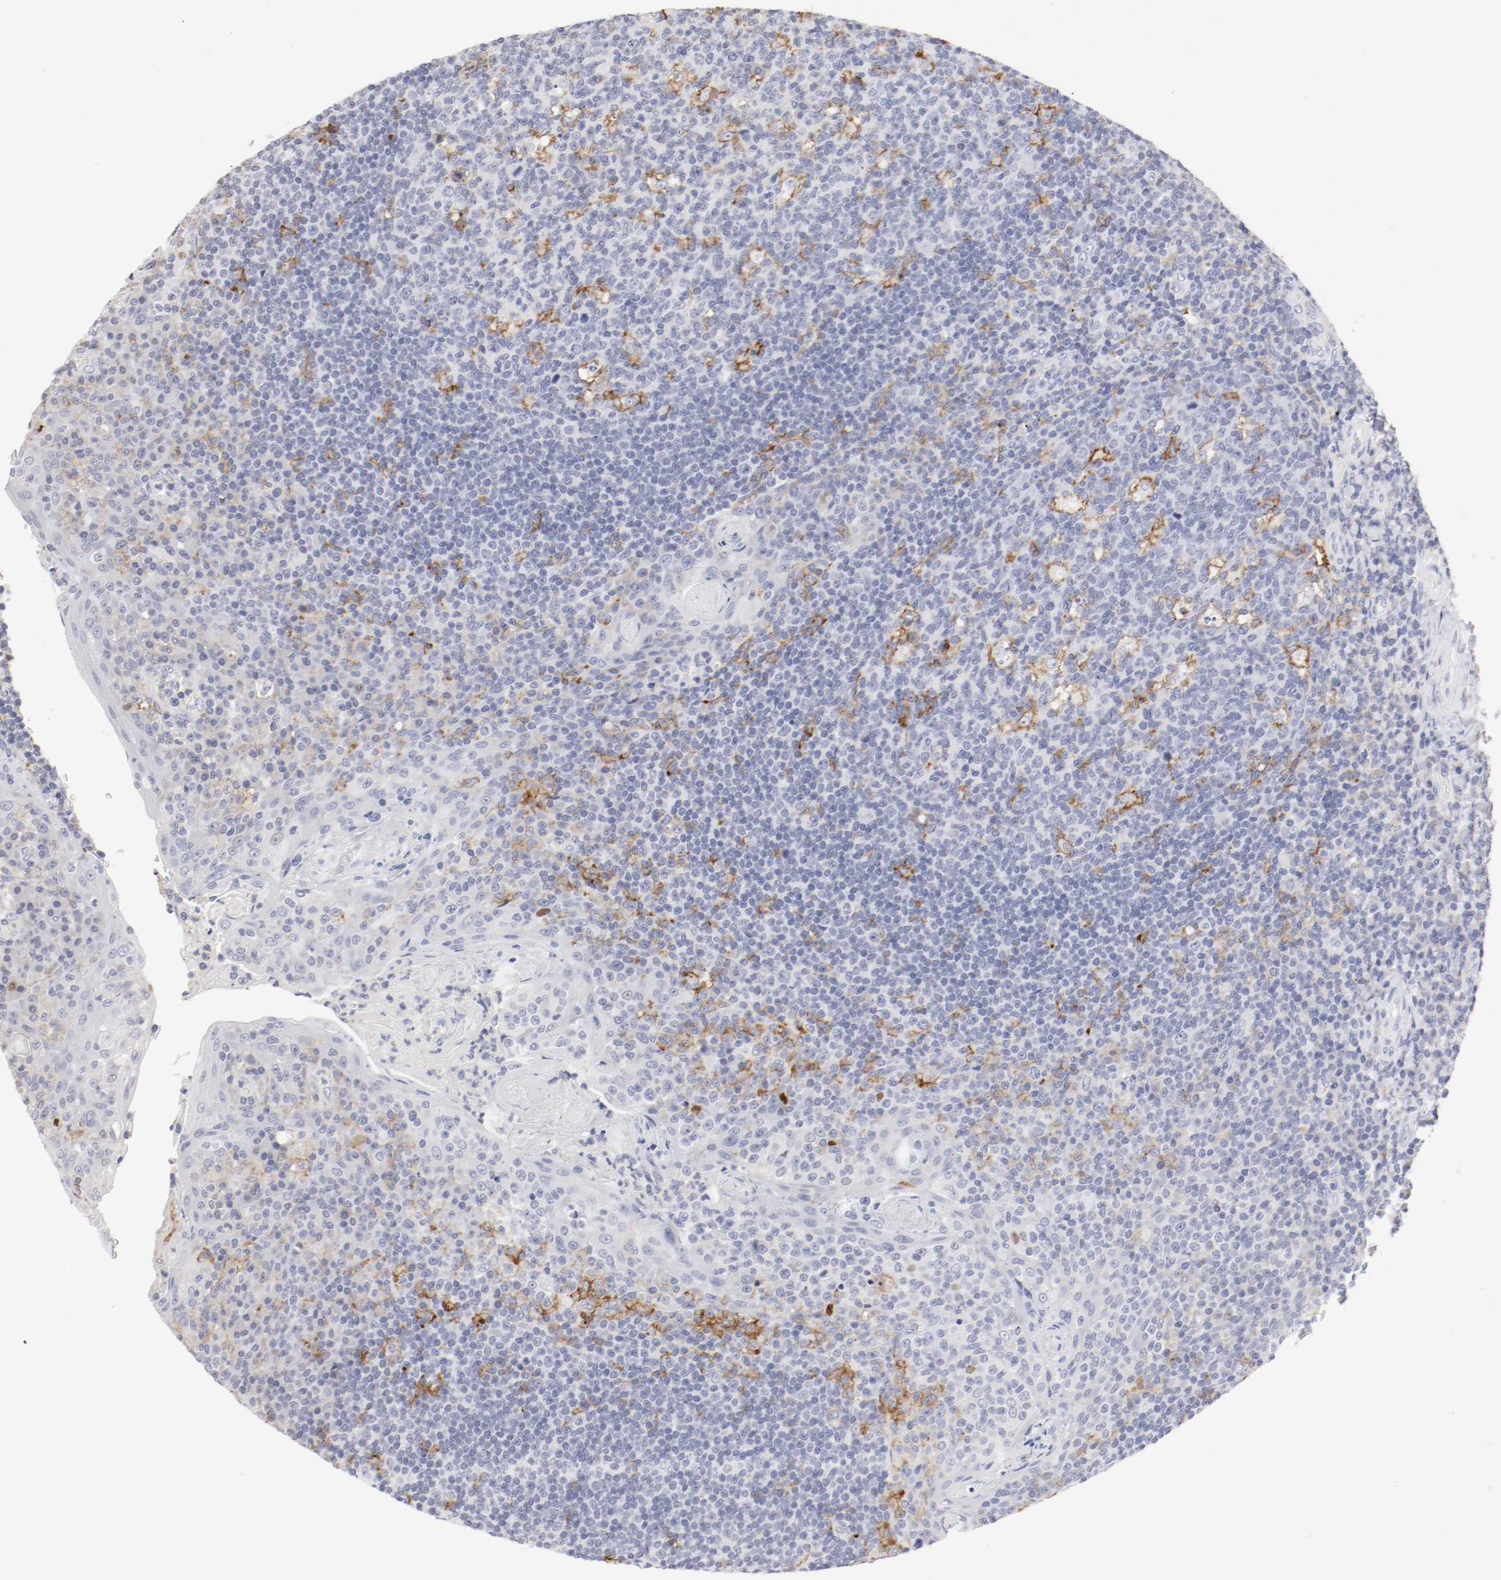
{"staining": {"intensity": "moderate", "quantity": "<25%", "location": "cytoplasmic/membranous"}, "tissue": "tonsil", "cell_type": "Germinal center cells", "image_type": "normal", "snomed": [{"axis": "morphology", "description": "Normal tissue, NOS"}, {"axis": "topography", "description": "Tonsil"}], "caption": "IHC histopathology image of normal human tonsil stained for a protein (brown), which reveals low levels of moderate cytoplasmic/membranous expression in about <25% of germinal center cells.", "gene": "ITGAX", "patient": {"sex": "male", "age": 17}}